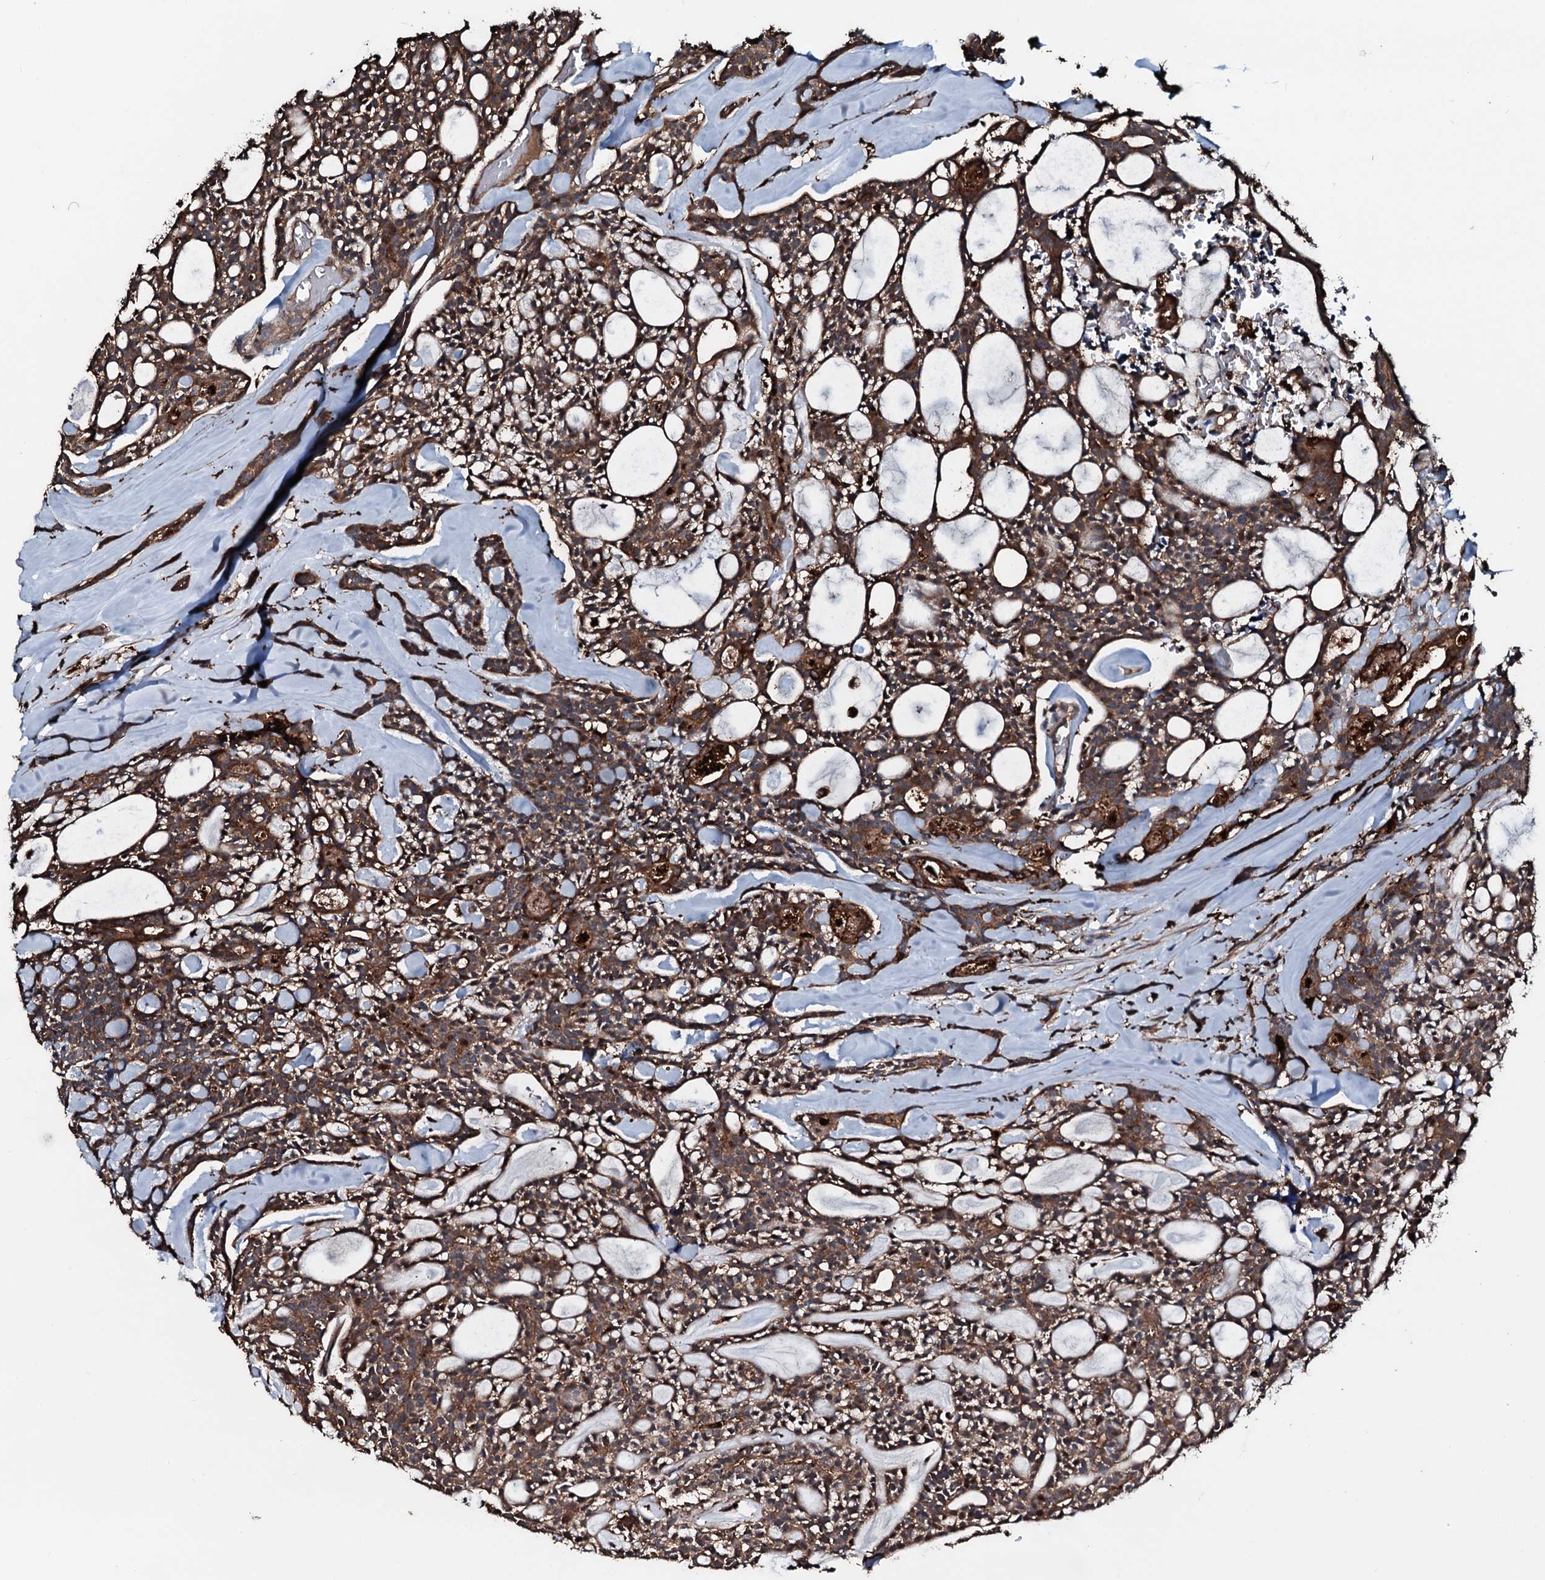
{"staining": {"intensity": "moderate", "quantity": ">75%", "location": "cytoplasmic/membranous"}, "tissue": "head and neck cancer", "cell_type": "Tumor cells", "image_type": "cancer", "snomed": [{"axis": "morphology", "description": "Adenocarcinoma, NOS"}, {"axis": "topography", "description": "Salivary gland"}, {"axis": "topography", "description": "Head-Neck"}], "caption": "An image showing moderate cytoplasmic/membranous expression in approximately >75% of tumor cells in head and neck cancer, as visualized by brown immunohistochemical staining.", "gene": "TPGS2", "patient": {"sex": "male", "age": 55}}